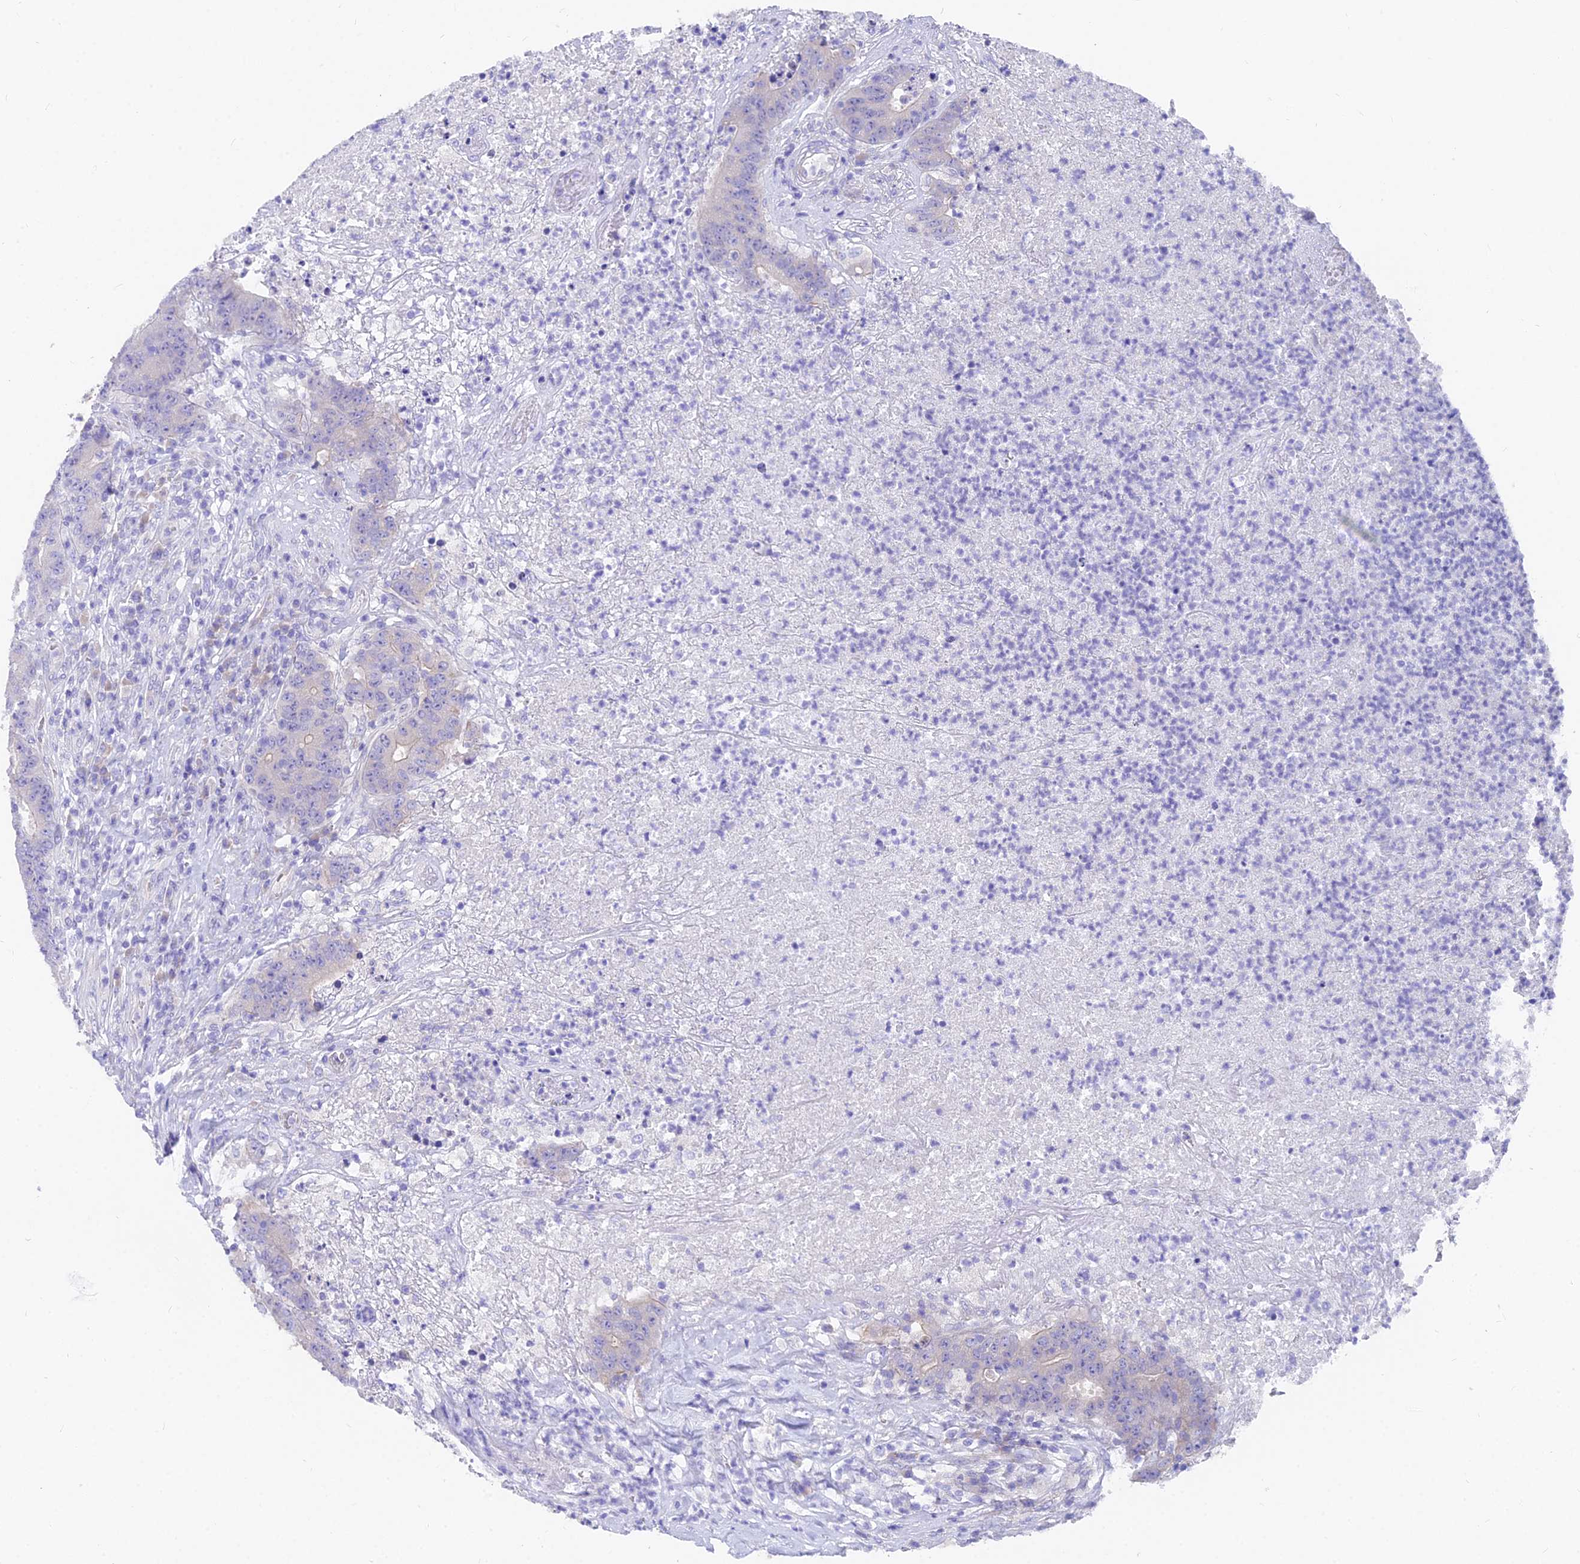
{"staining": {"intensity": "negative", "quantity": "none", "location": "none"}, "tissue": "colorectal cancer", "cell_type": "Tumor cells", "image_type": "cancer", "snomed": [{"axis": "morphology", "description": "Adenocarcinoma, NOS"}, {"axis": "topography", "description": "Colon"}], "caption": "Tumor cells show no significant positivity in adenocarcinoma (colorectal). (DAB immunohistochemistry with hematoxylin counter stain).", "gene": "FAM168B", "patient": {"sex": "female", "age": 75}}